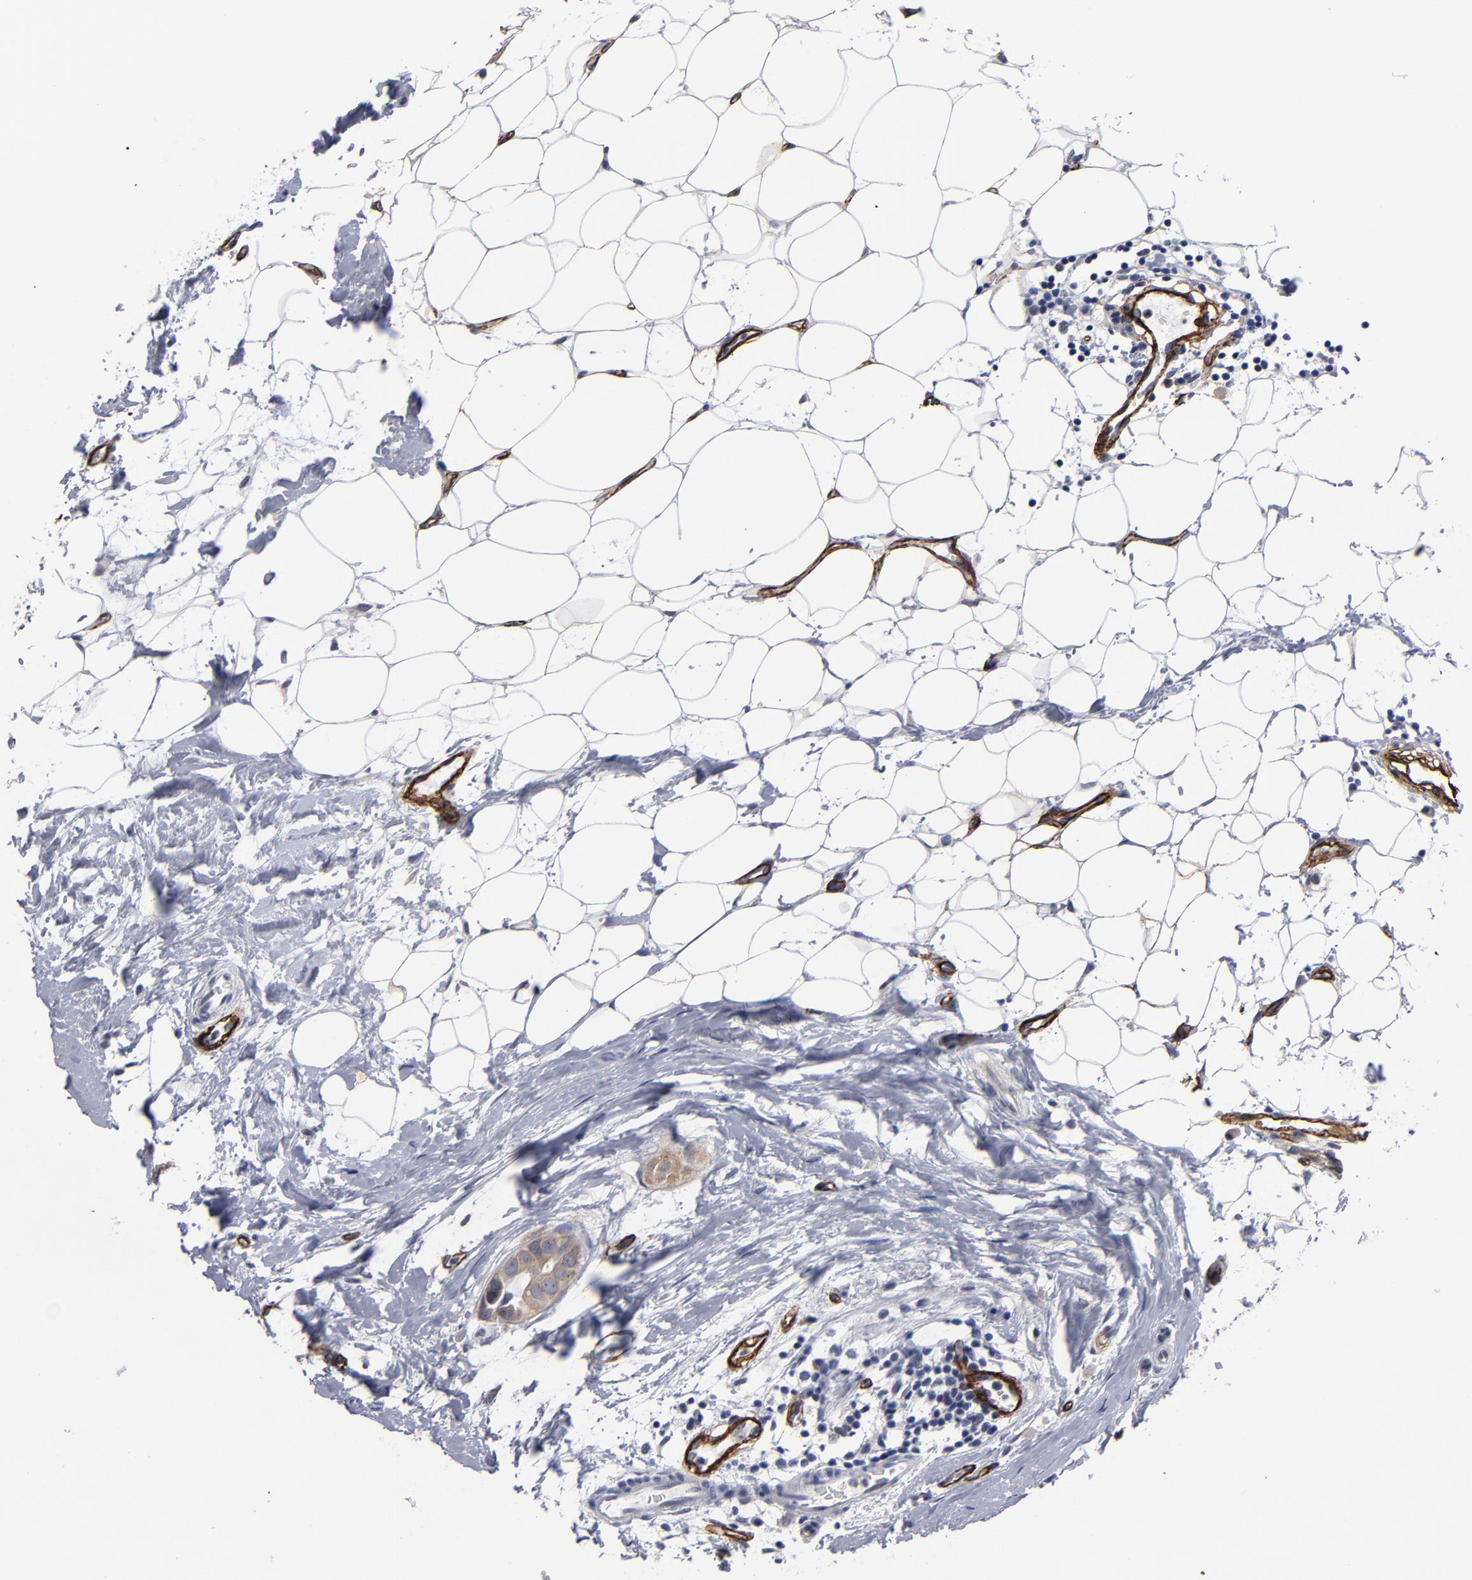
{"staining": {"intensity": "weak", "quantity": ">75%", "location": "cytoplasmic/membranous"}, "tissue": "breast cancer", "cell_type": "Tumor cells", "image_type": "cancer", "snomed": [{"axis": "morphology", "description": "Duct carcinoma"}, {"axis": "topography", "description": "Breast"}], "caption": "This image exhibits breast intraductal carcinoma stained with IHC to label a protein in brown. The cytoplasmic/membranous of tumor cells show weak positivity for the protein. Nuclei are counter-stained blue.", "gene": "ZNF175", "patient": {"sex": "female", "age": 40}}